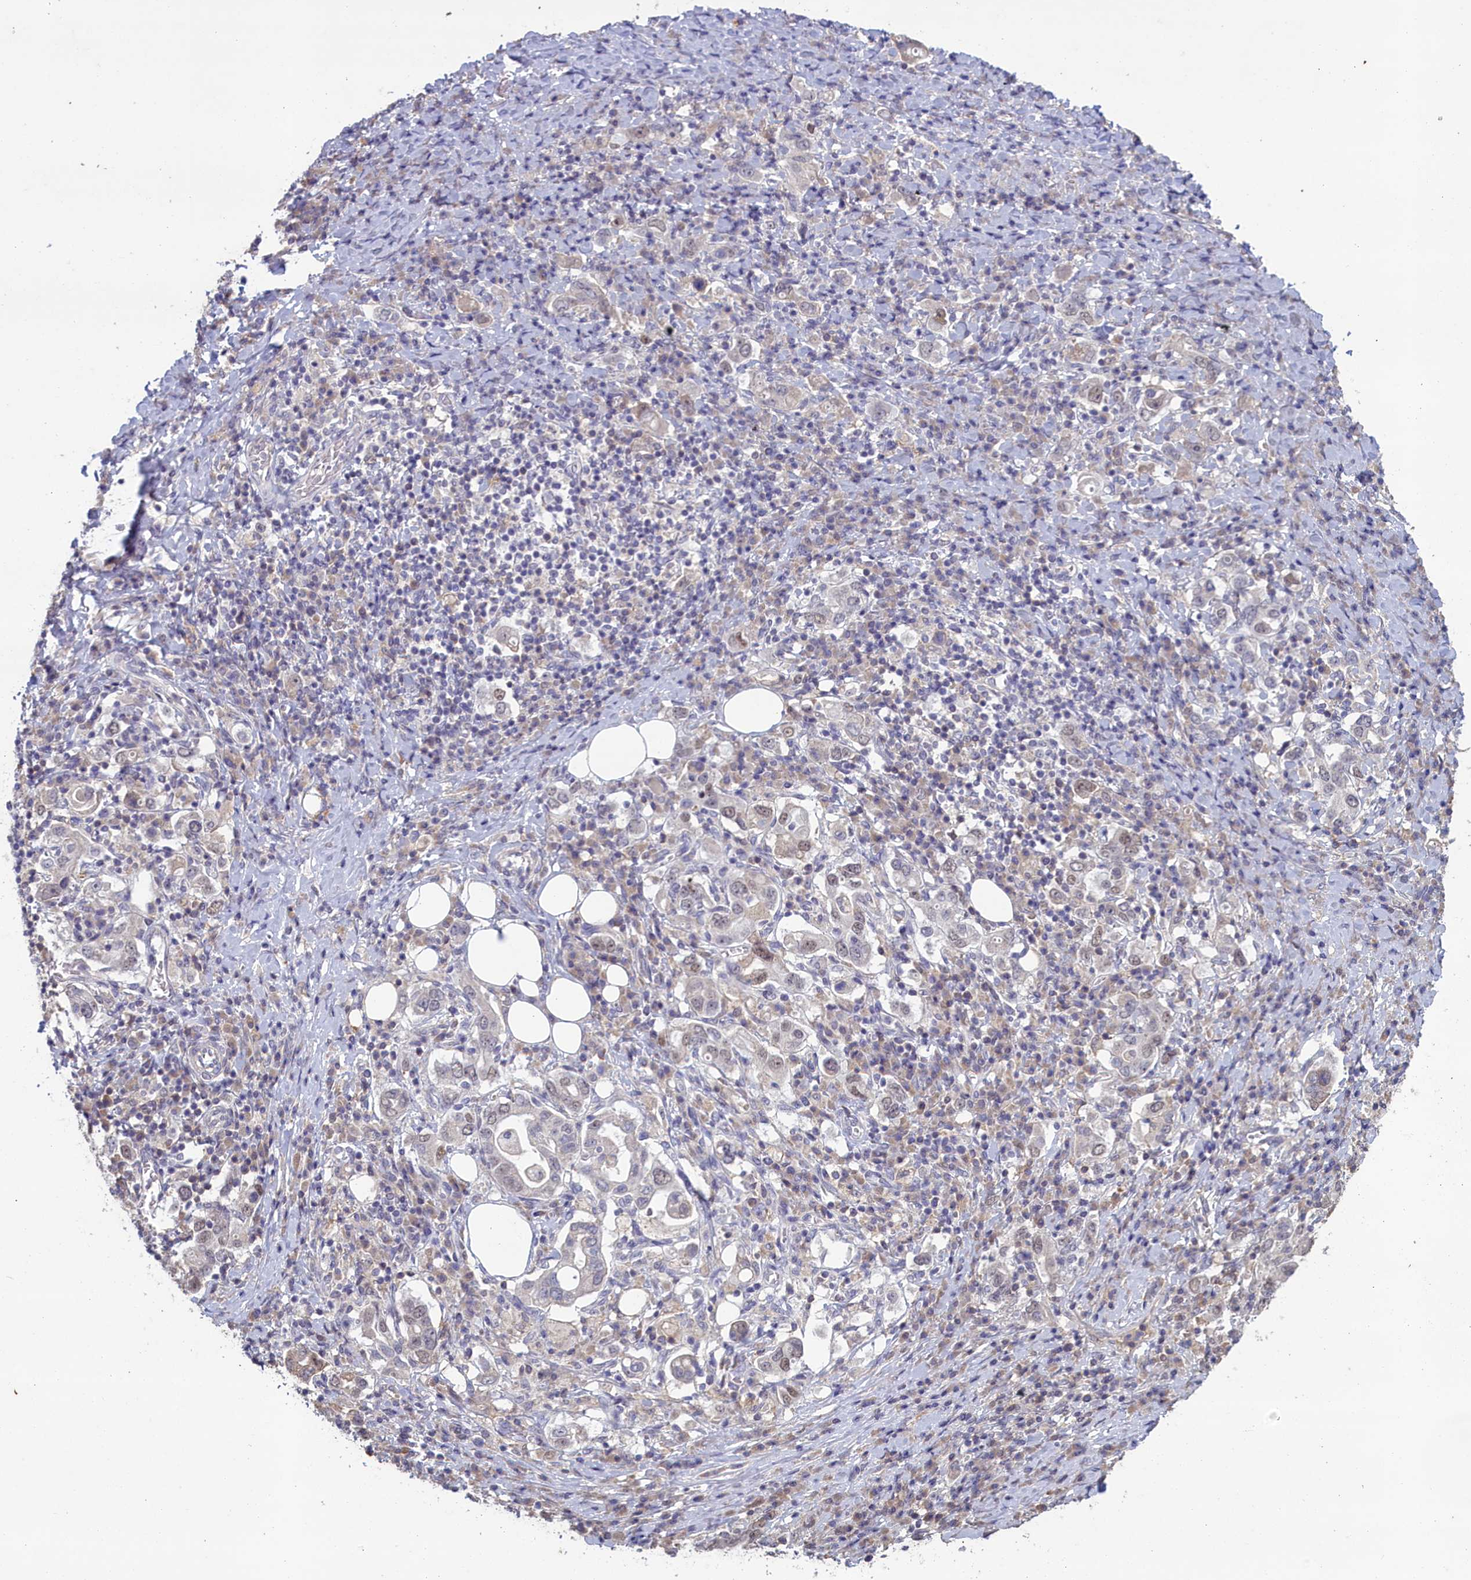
{"staining": {"intensity": "negative", "quantity": "none", "location": "none"}, "tissue": "stomach cancer", "cell_type": "Tumor cells", "image_type": "cancer", "snomed": [{"axis": "morphology", "description": "Adenocarcinoma, NOS"}, {"axis": "topography", "description": "Stomach, upper"}, {"axis": "topography", "description": "Stomach"}], "caption": "An image of human stomach adenocarcinoma is negative for staining in tumor cells.", "gene": "ATF7IP2", "patient": {"sex": "male", "age": 62}}